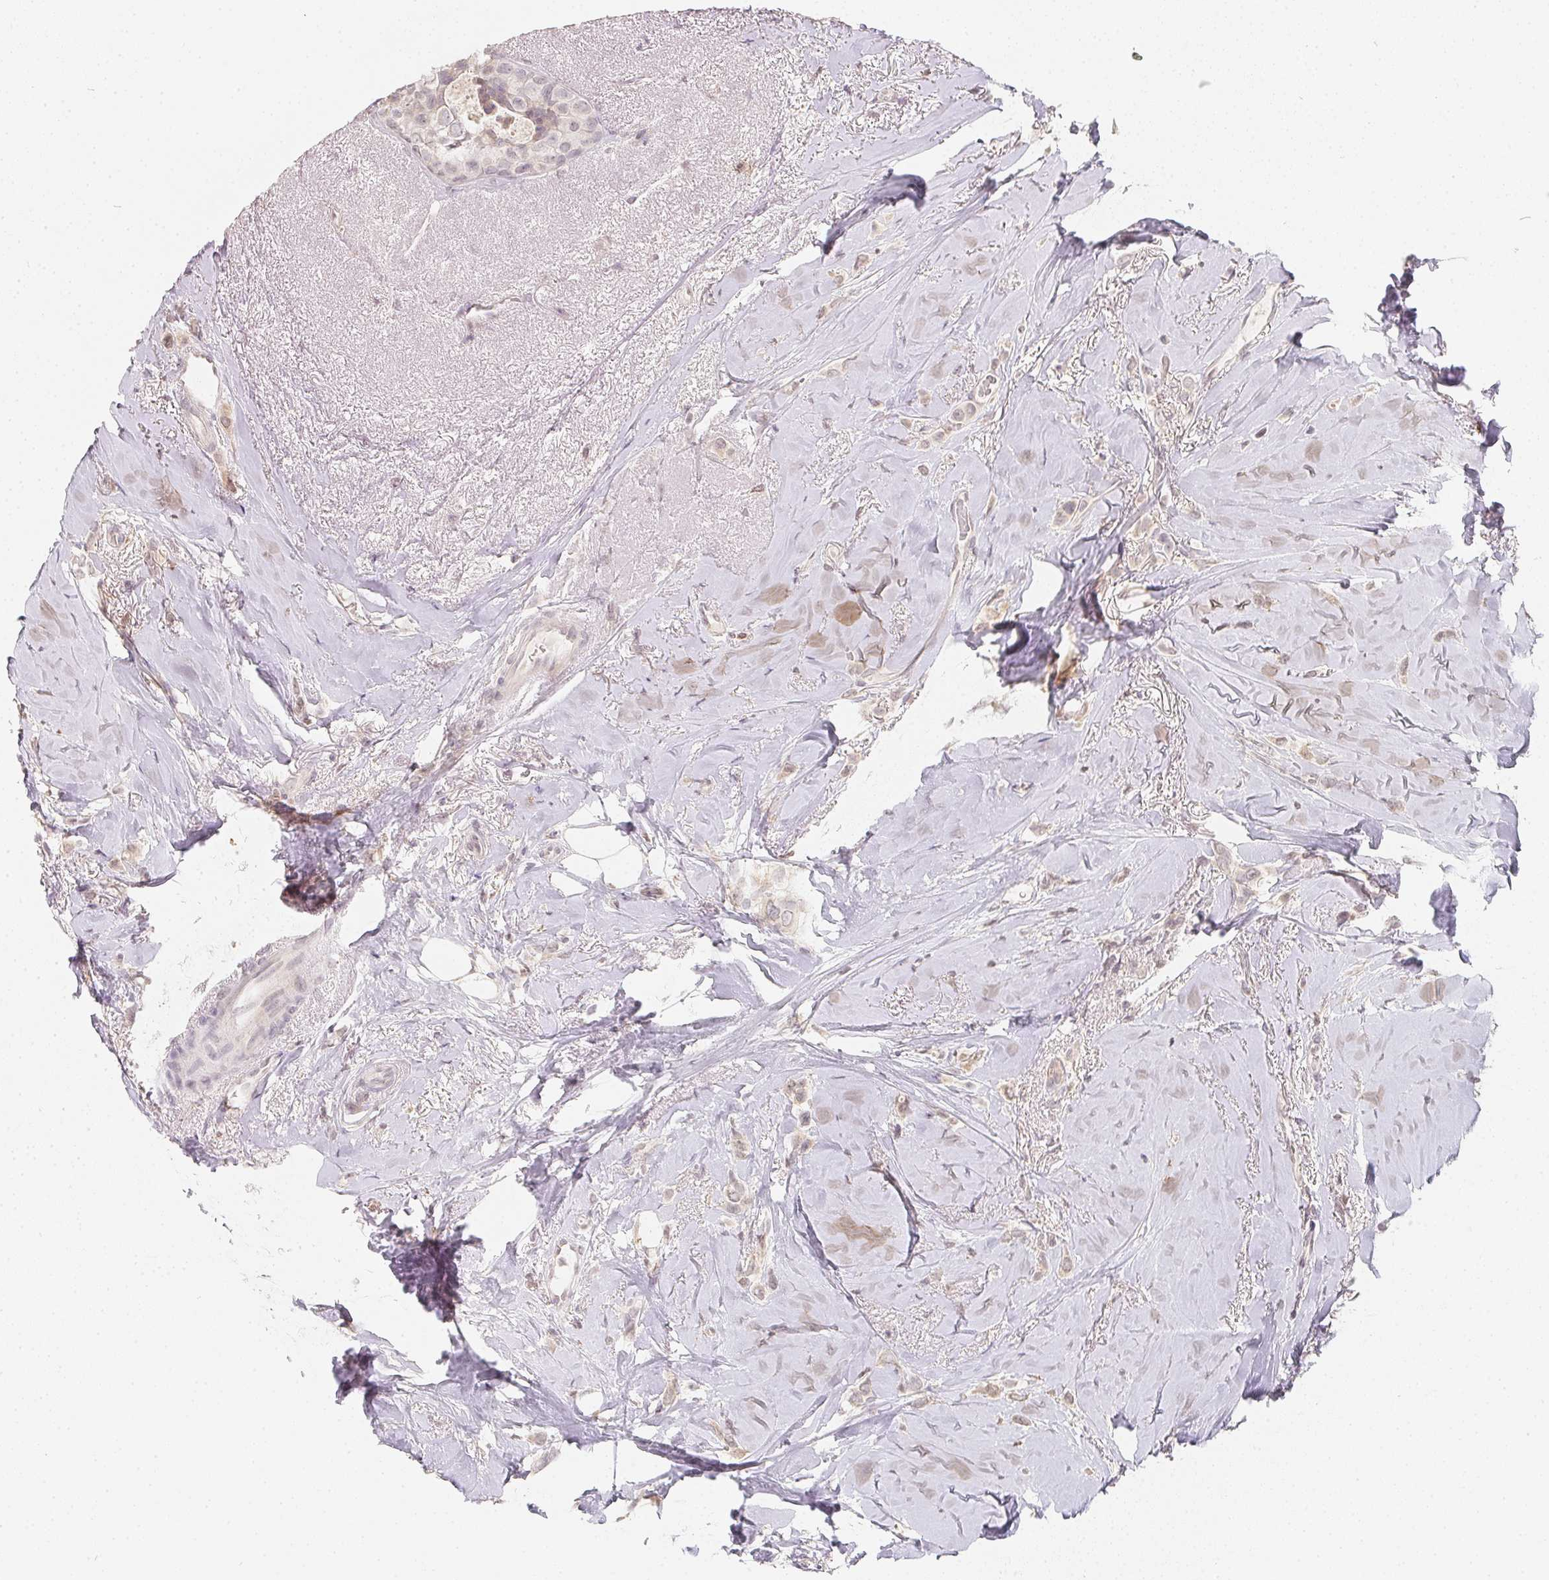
{"staining": {"intensity": "weak", "quantity": "<25%", "location": "cytoplasmic/membranous"}, "tissue": "breast cancer", "cell_type": "Tumor cells", "image_type": "cancer", "snomed": [{"axis": "morphology", "description": "Lobular carcinoma"}, {"axis": "topography", "description": "Breast"}], "caption": "Tumor cells are negative for brown protein staining in lobular carcinoma (breast).", "gene": "SOAT1", "patient": {"sex": "female", "age": 66}}